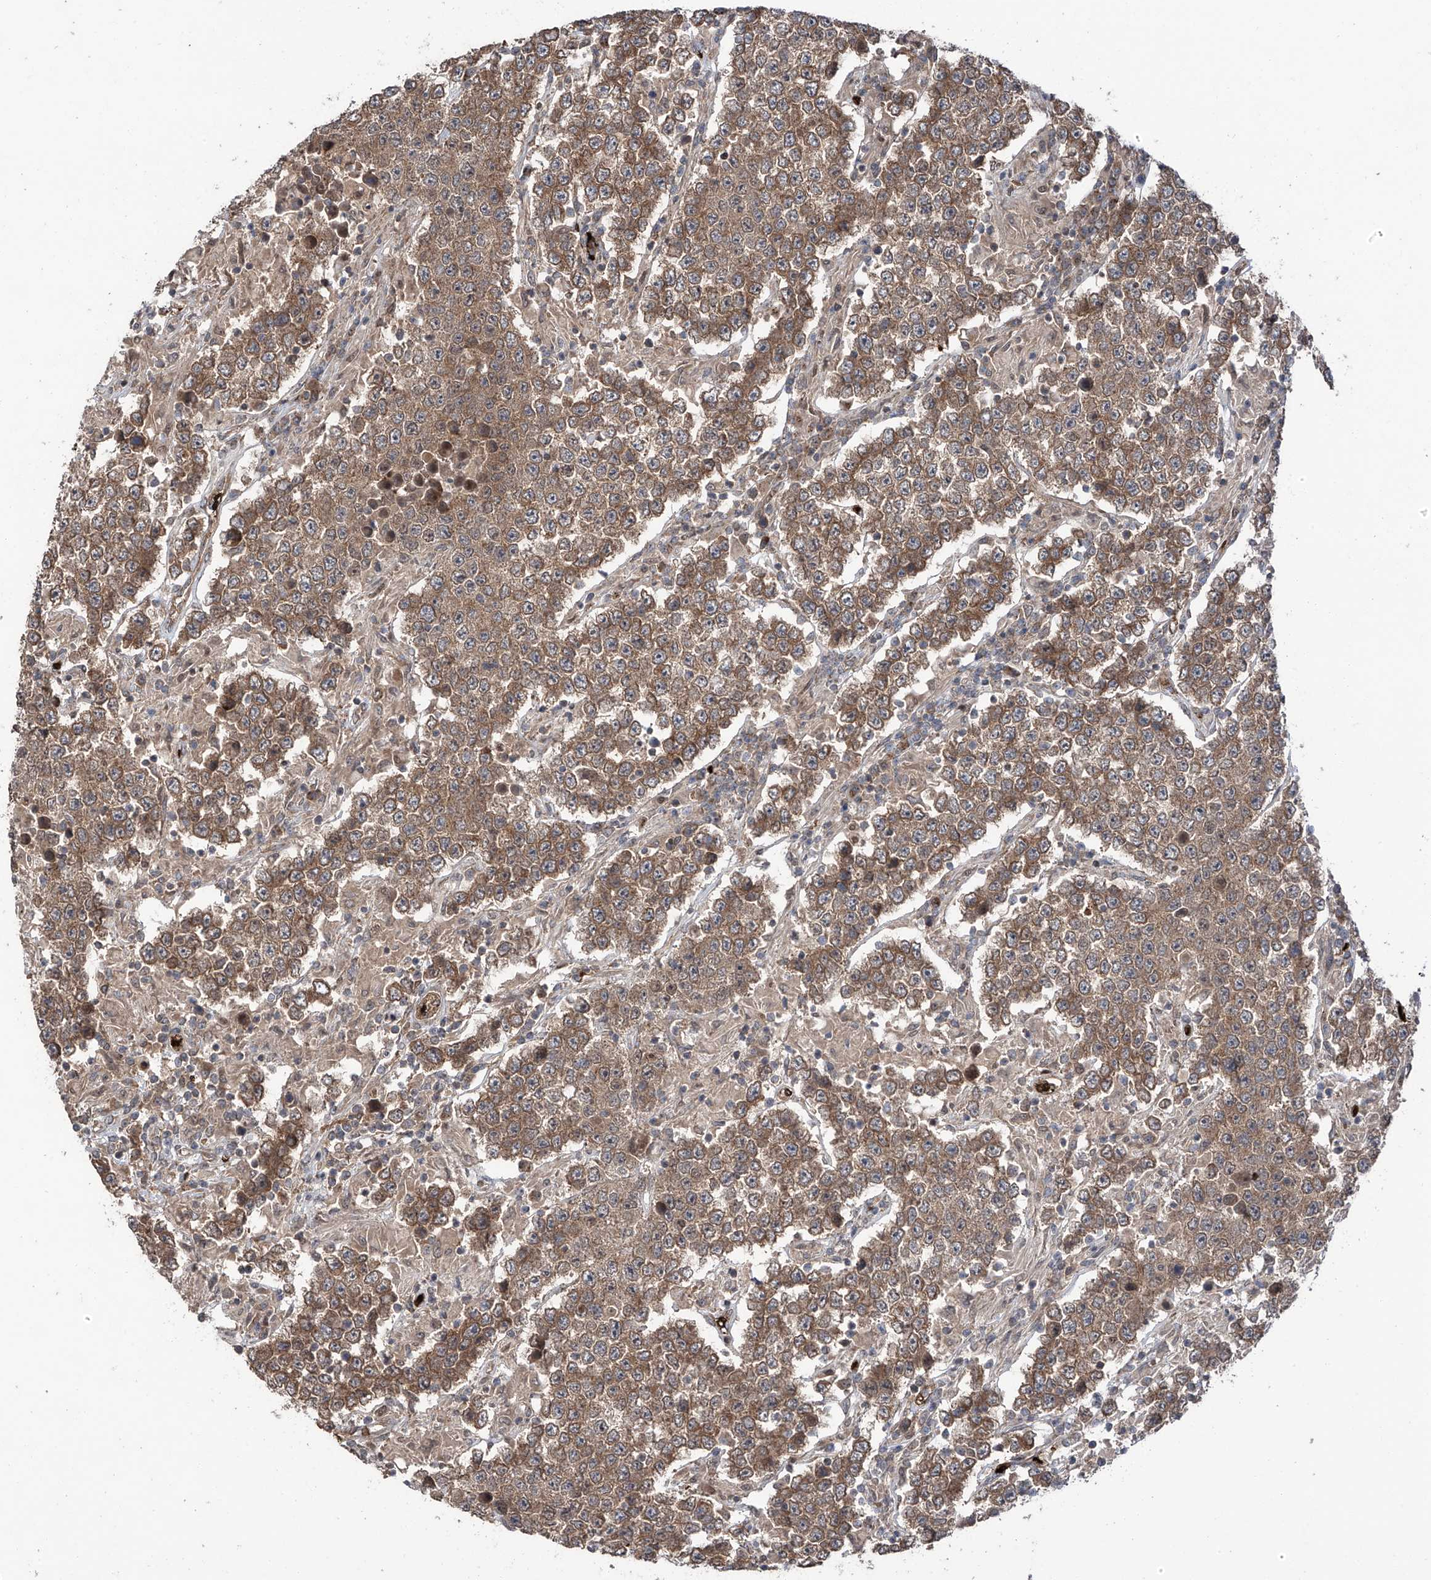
{"staining": {"intensity": "moderate", "quantity": ">75%", "location": "cytoplasmic/membranous"}, "tissue": "testis cancer", "cell_type": "Tumor cells", "image_type": "cancer", "snomed": [{"axis": "morphology", "description": "Normal tissue, NOS"}, {"axis": "morphology", "description": "Urothelial carcinoma, High grade"}, {"axis": "morphology", "description": "Seminoma, NOS"}, {"axis": "morphology", "description": "Carcinoma, Embryonal, NOS"}, {"axis": "topography", "description": "Urinary bladder"}, {"axis": "topography", "description": "Testis"}], "caption": "A brown stain labels moderate cytoplasmic/membranous expression of a protein in human testis cancer (seminoma) tumor cells. Using DAB (brown) and hematoxylin (blue) stains, captured at high magnification using brightfield microscopy.", "gene": "ZDHHC9", "patient": {"sex": "male", "age": 41}}